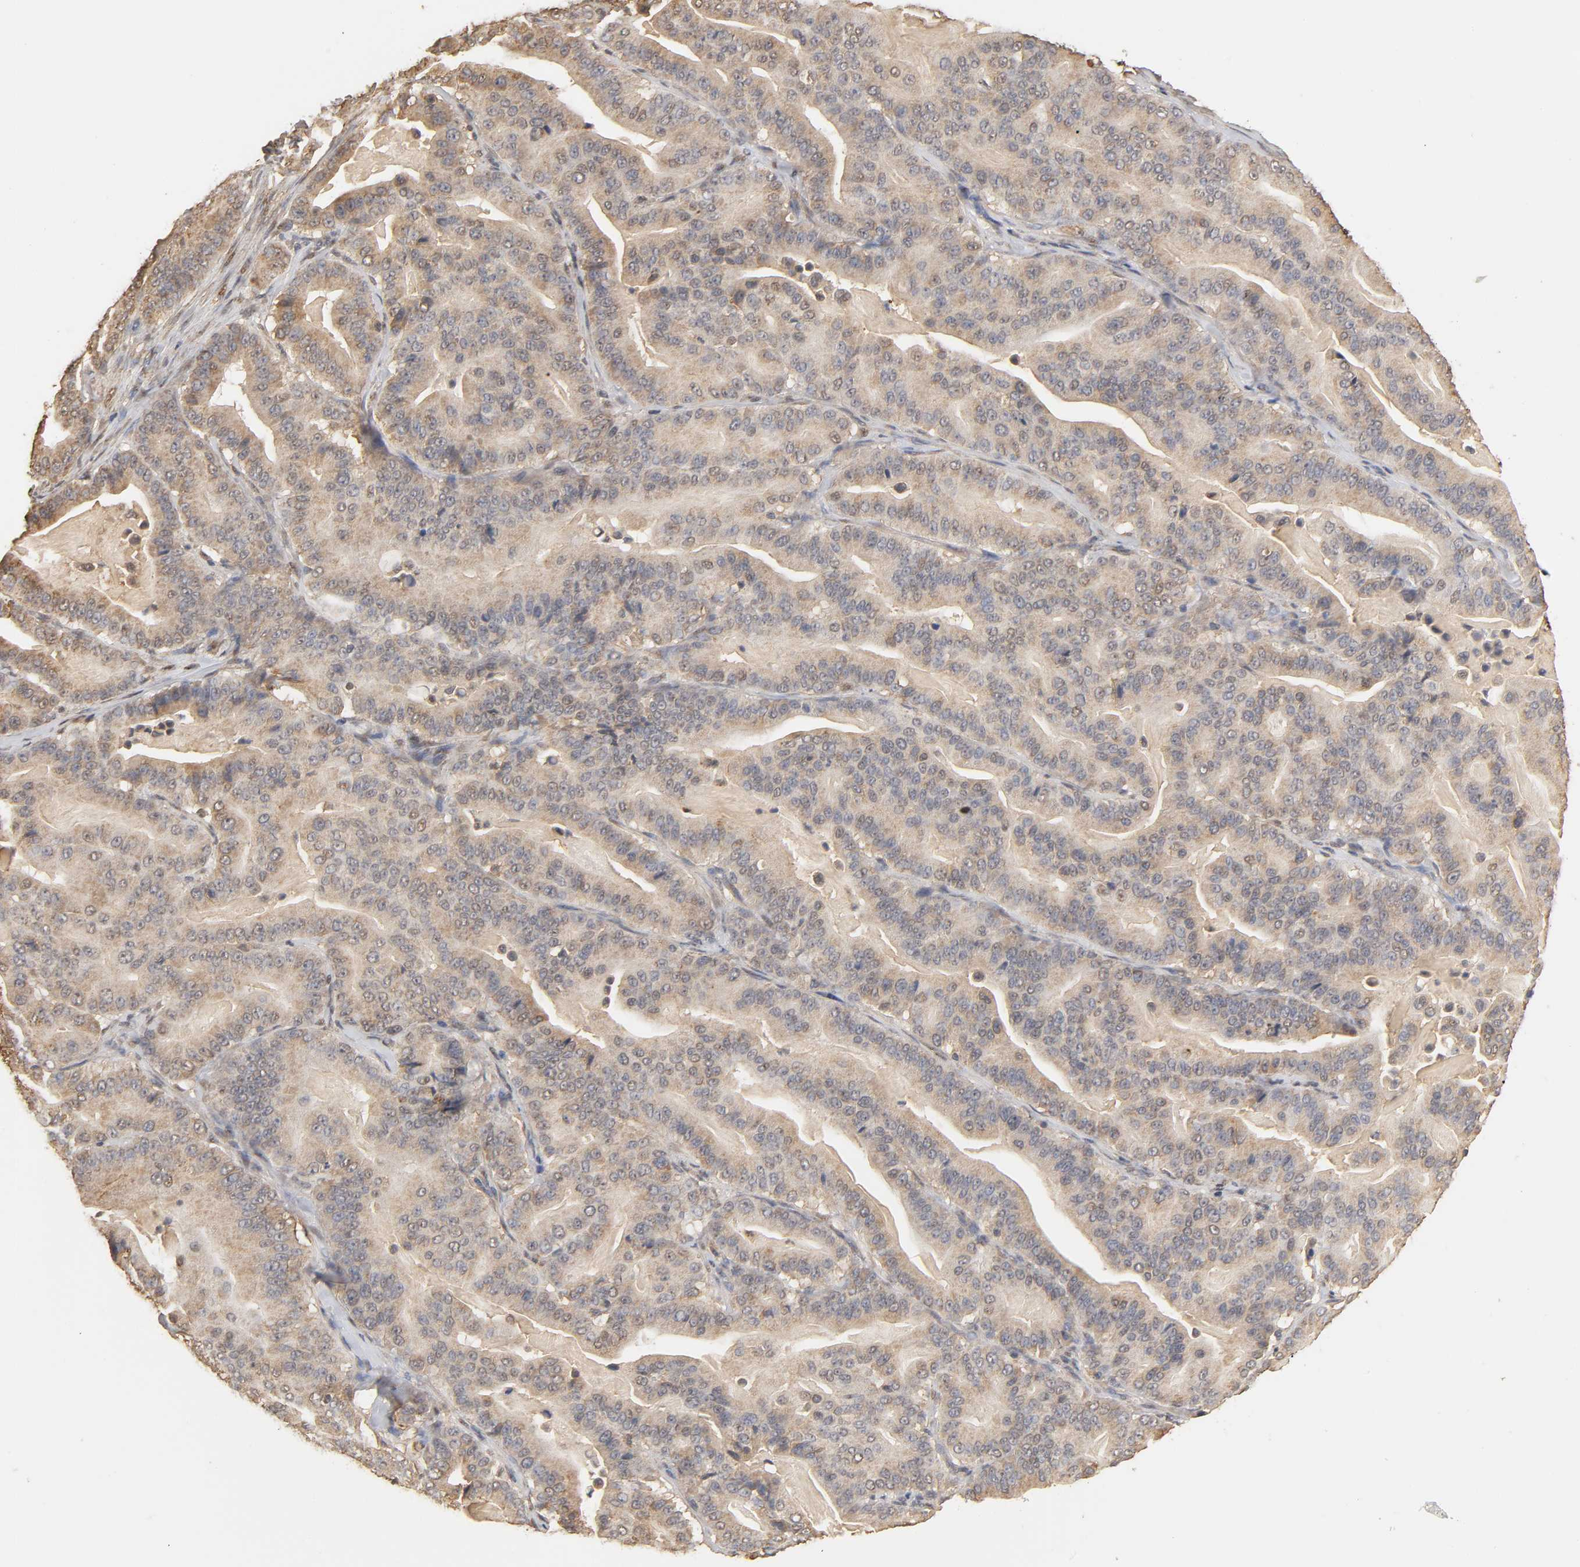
{"staining": {"intensity": "weak", "quantity": ">75%", "location": "cytoplasmic/membranous"}, "tissue": "pancreatic cancer", "cell_type": "Tumor cells", "image_type": "cancer", "snomed": [{"axis": "morphology", "description": "Adenocarcinoma, NOS"}, {"axis": "topography", "description": "Pancreas"}], "caption": "Brown immunohistochemical staining in adenocarcinoma (pancreatic) reveals weak cytoplasmic/membranous expression in approximately >75% of tumor cells.", "gene": "PKN1", "patient": {"sex": "male", "age": 63}}